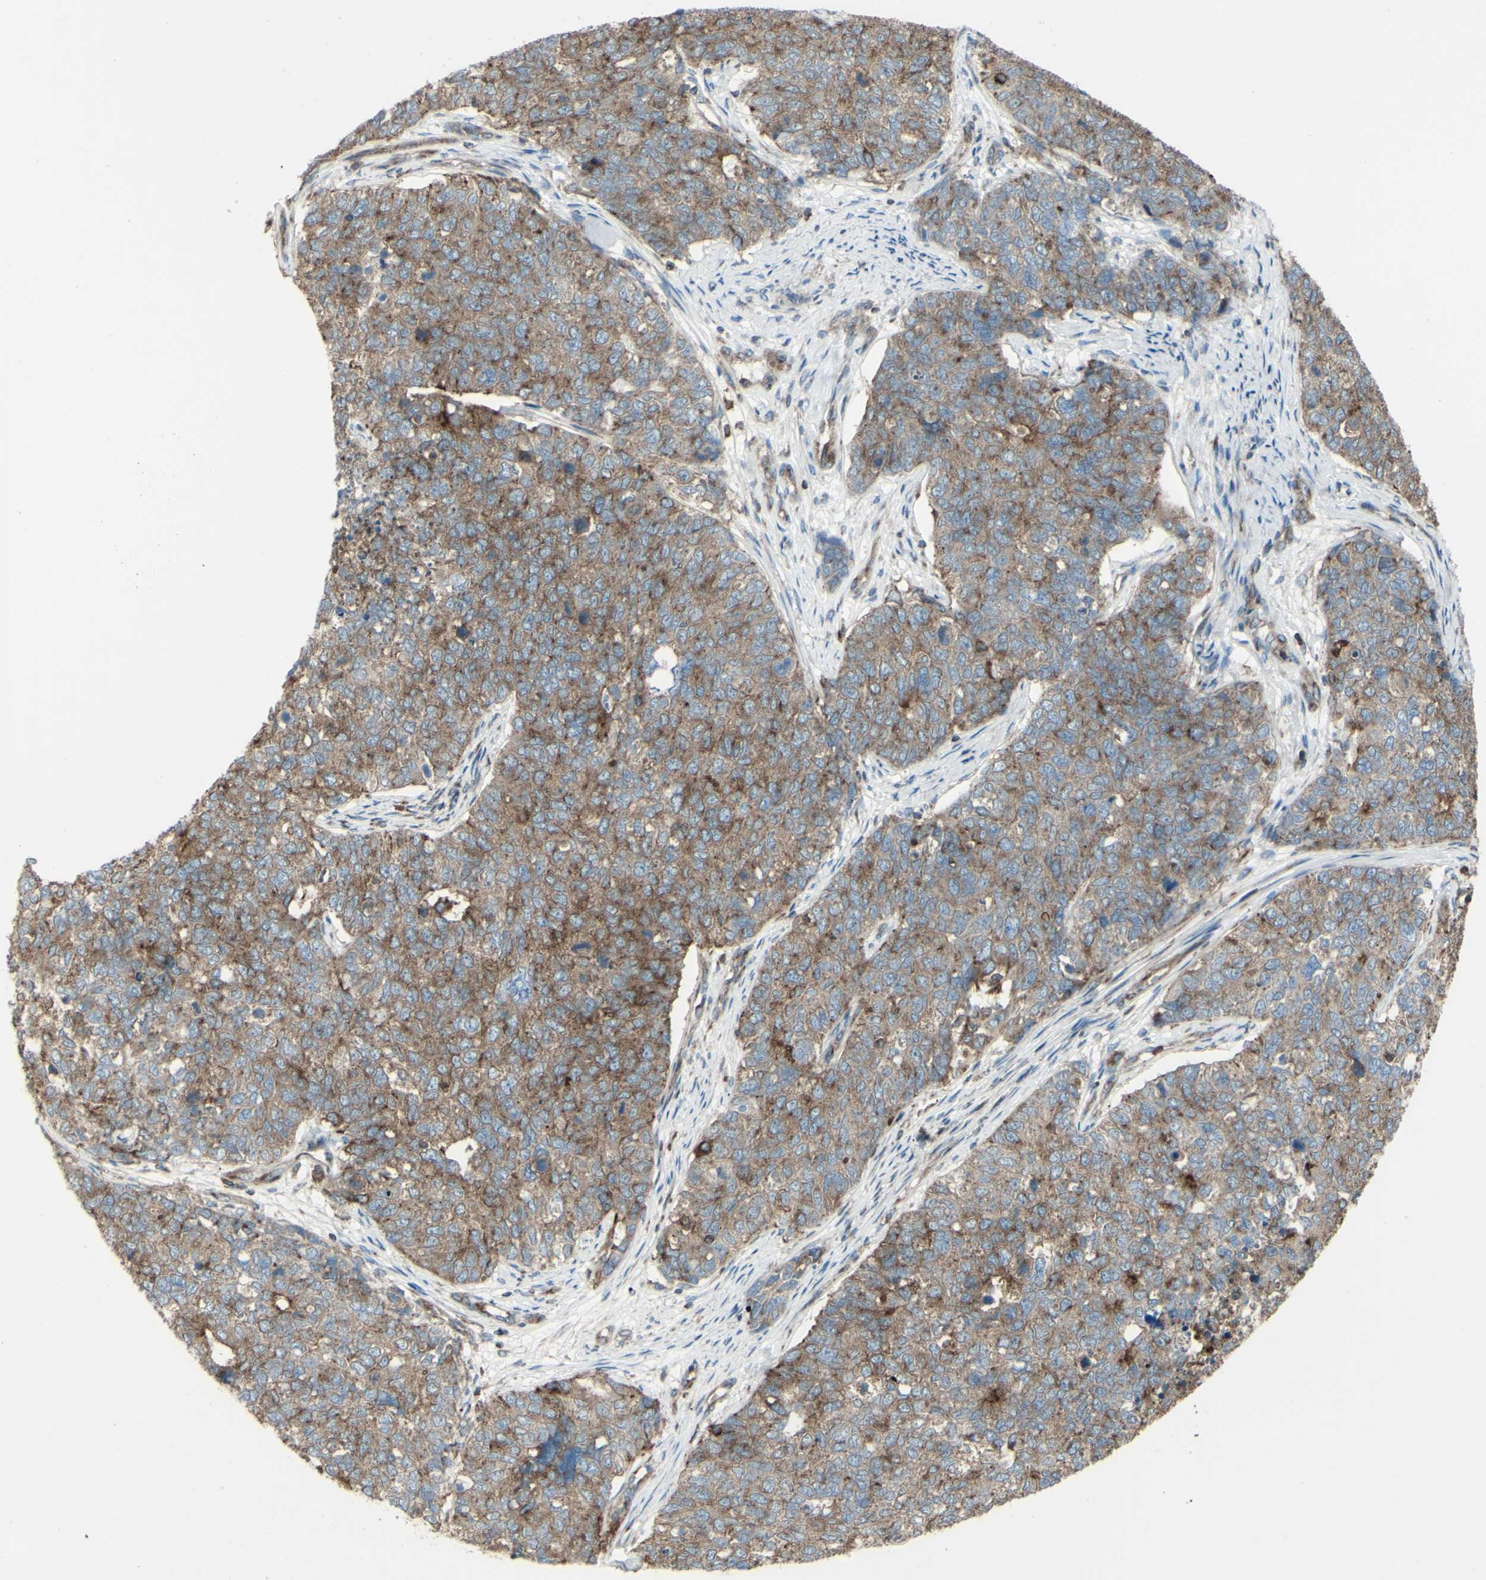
{"staining": {"intensity": "moderate", "quantity": ">75%", "location": "cytoplasmic/membranous"}, "tissue": "cervical cancer", "cell_type": "Tumor cells", "image_type": "cancer", "snomed": [{"axis": "morphology", "description": "Squamous cell carcinoma, NOS"}, {"axis": "topography", "description": "Cervix"}], "caption": "Tumor cells reveal medium levels of moderate cytoplasmic/membranous expression in about >75% of cells in cervical cancer (squamous cell carcinoma).", "gene": "NAPA", "patient": {"sex": "female", "age": 63}}